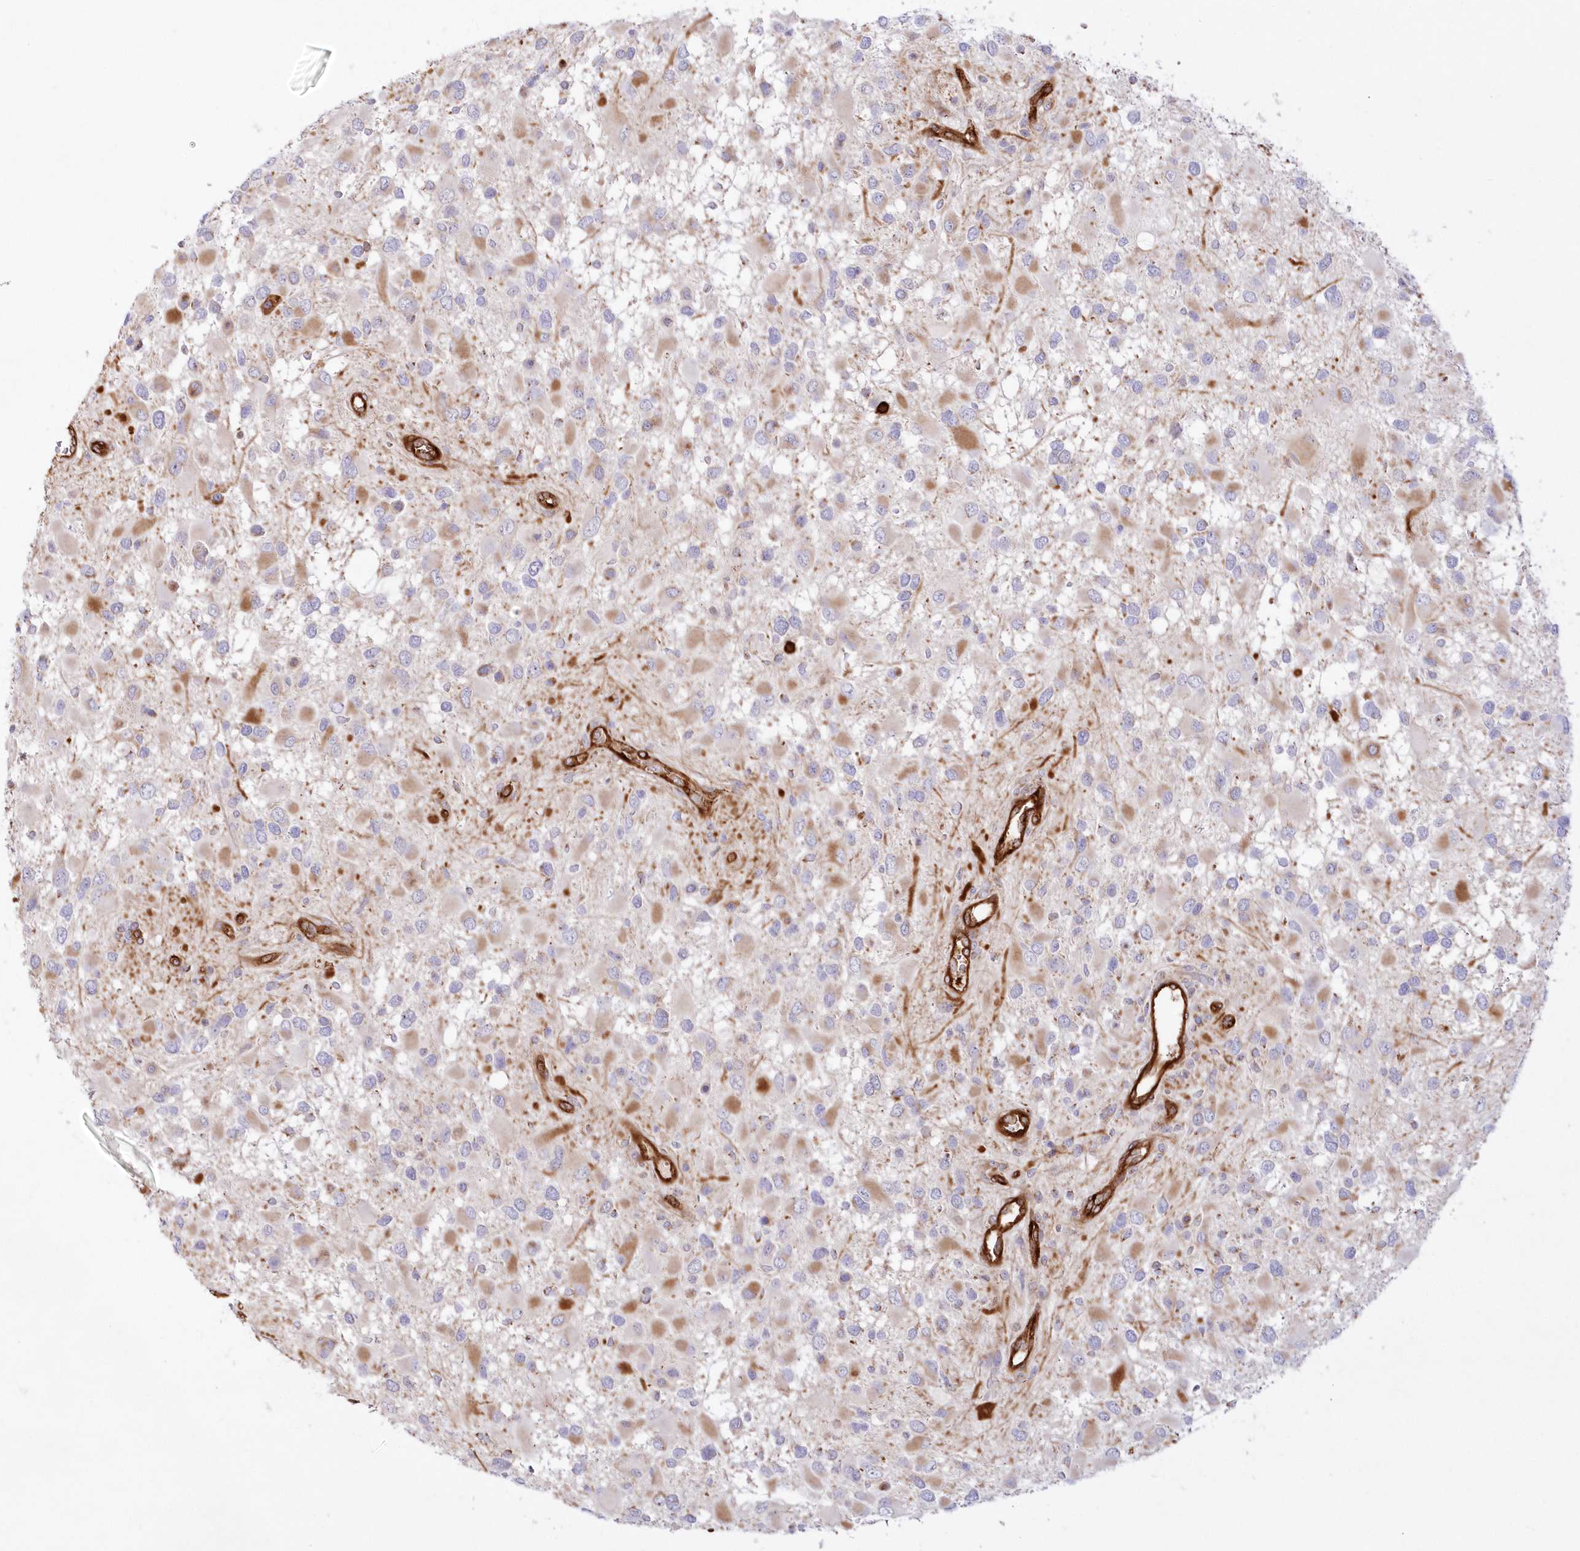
{"staining": {"intensity": "negative", "quantity": "none", "location": "none"}, "tissue": "glioma", "cell_type": "Tumor cells", "image_type": "cancer", "snomed": [{"axis": "morphology", "description": "Glioma, malignant, High grade"}, {"axis": "topography", "description": "Brain"}], "caption": "The micrograph reveals no staining of tumor cells in malignant glioma (high-grade).", "gene": "AFAP1L2", "patient": {"sex": "male", "age": 53}}